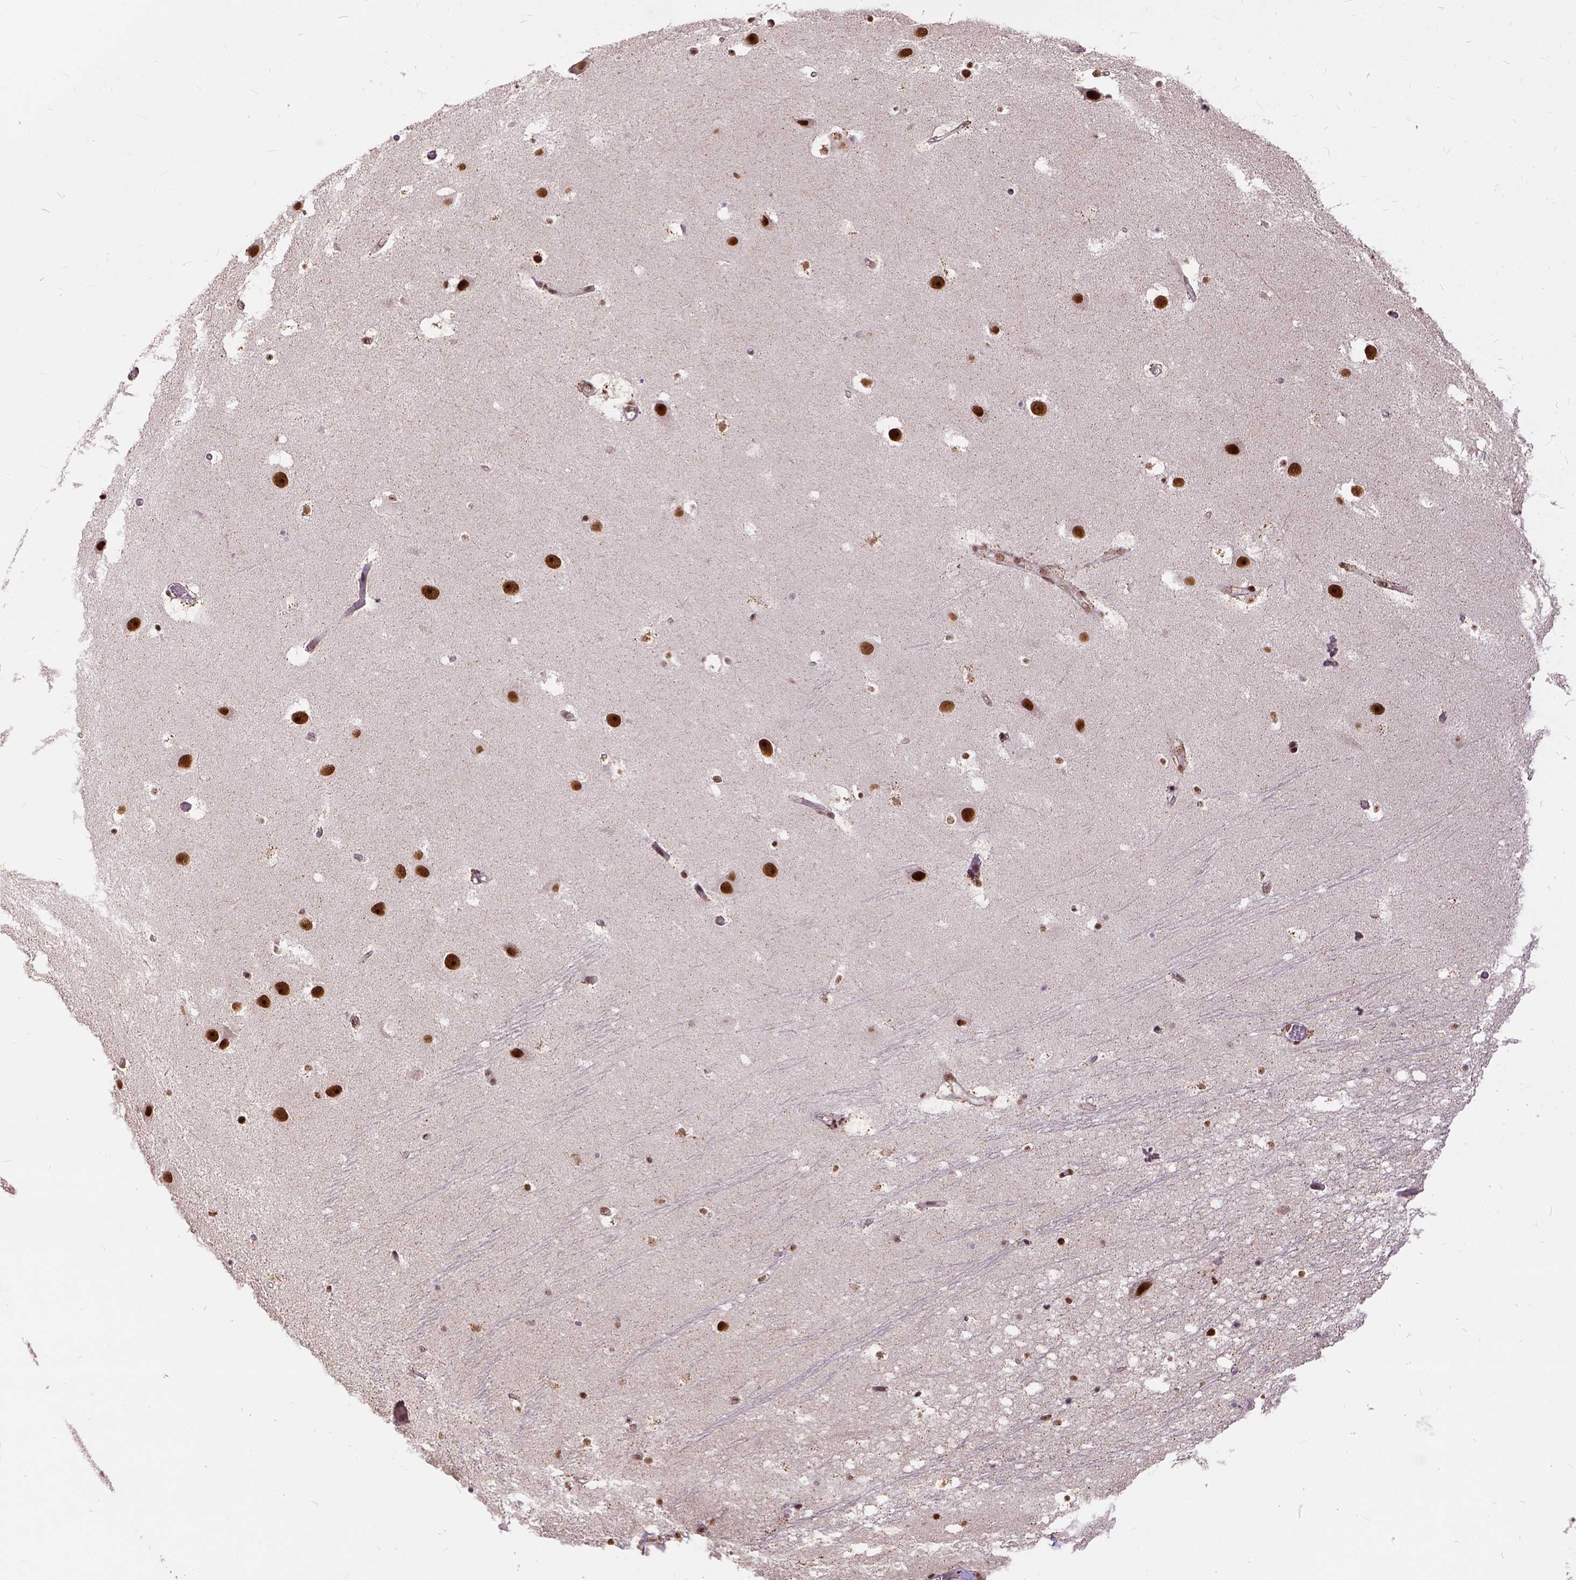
{"staining": {"intensity": "strong", "quantity": ">75%", "location": "nuclear"}, "tissue": "hippocampus", "cell_type": "Glial cells", "image_type": "normal", "snomed": [{"axis": "morphology", "description": "Normal tissue, NOS"}, {"axis": "topography", "description": "Hippocampus"}], "caption": "Immunohistochemistry (IHC) image of benign hippocampus: human hippocampus stained using immunohistochemistry (IHC) displays high levels of strong protein expression localized specifically in the nuclear of glial cells, appearing as a nuclear brown color.", "gene": "NACC1", "patient": {"sex": "male", "age": 26}}